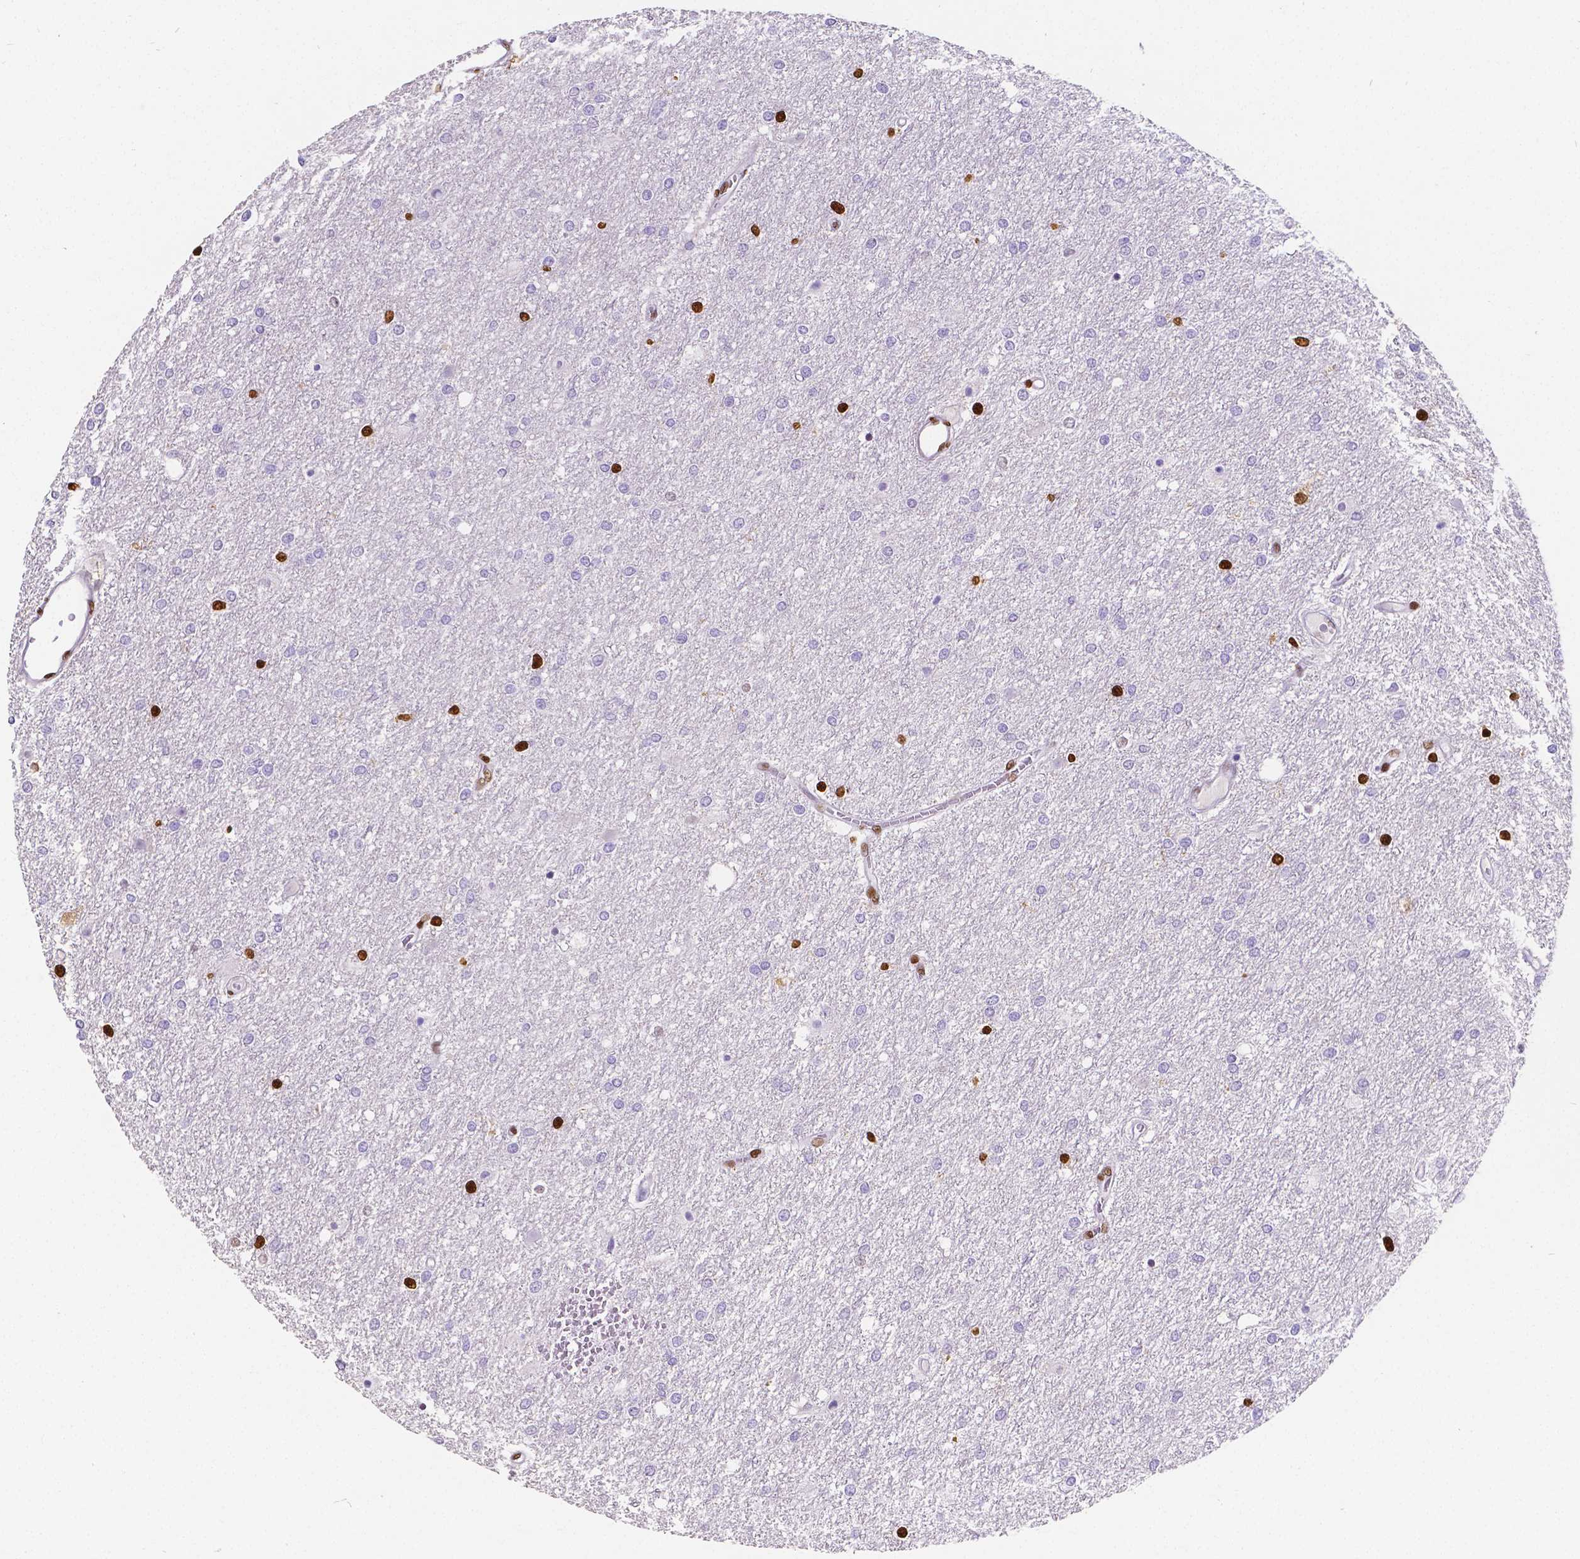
{"staining": {"intensity": "strong", "quantity": "<25%", "location": "nuclear"}, "tissue": "glioma", "cell_type": "Tumor cells", "image_type": "cancer", "snomed": [{"axis": "morphology", "description": "Glioma, malignant, High grade"}, {"axis": "topography", "description": "Brain"}], "caption": "The histopathology image displays a brown stain indicating the presence of a protein in the nuclear of tumor cells in glioma. The staining is performed using DAB (3,3'-diaminobenzidine) brown chromogen to label protein expression. The nuclei are counter-stained blue using hematoxylin.", "gene": "MEF2C", "patient": {"sex": "female", "age": 61}}